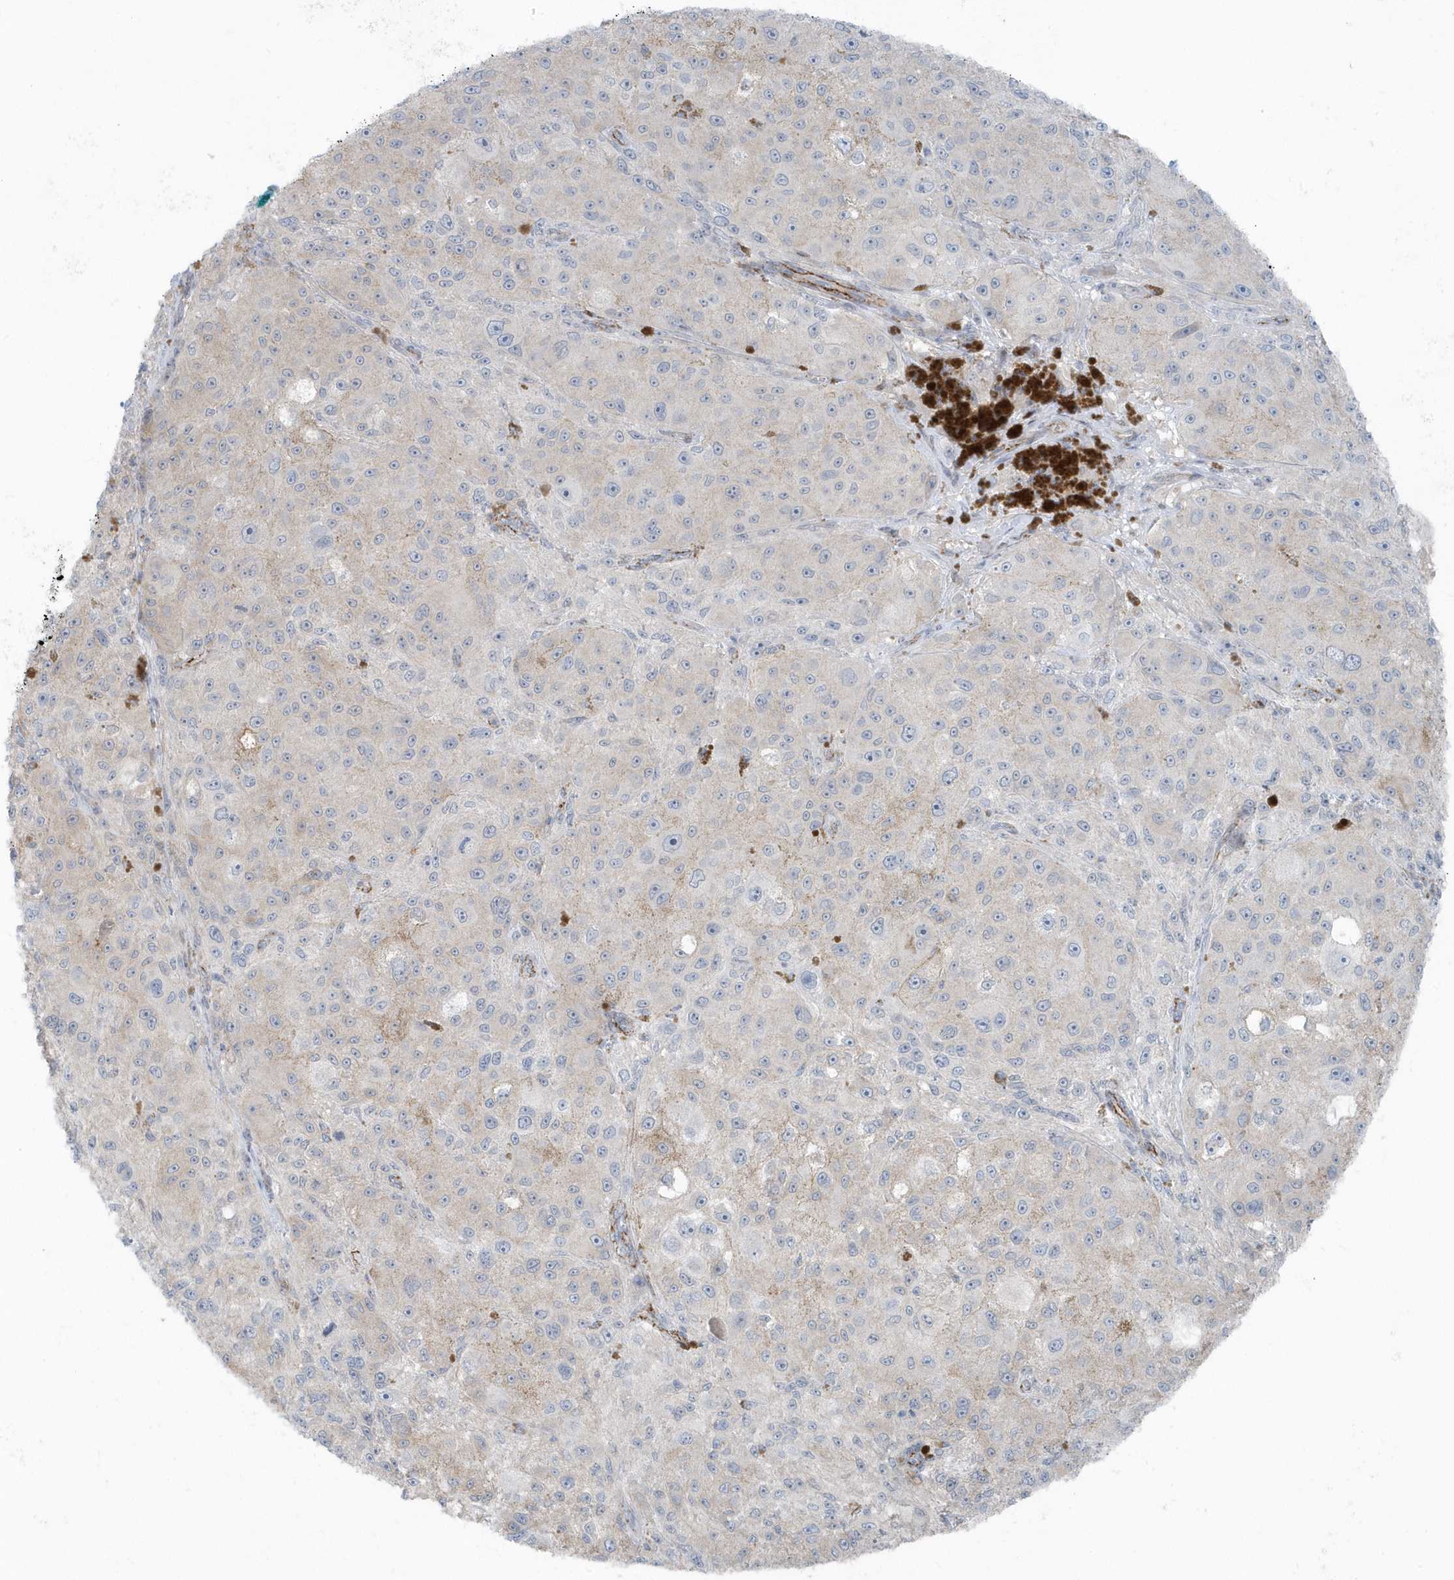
{"staining": {"intensity": "negative", "quantity": "none", "location": "none"}, "tissue": "melanoma", "cell_type": "Tumor cells", "image_type": "cancer", "snomed": [{"axis": "morphology", "description": "Necrosis, NOS"}, {"axis": "morphology", "description": "Malignant melanoma, NOS"}, {"axis": "topography", "description": "Skin"}], "caption": "Human malignant melanoma stained for a protein using IHC exhibits no staining in tumor cells.", "gene": "CACNB2", "patient": {"sex": "female", "age": 87}}